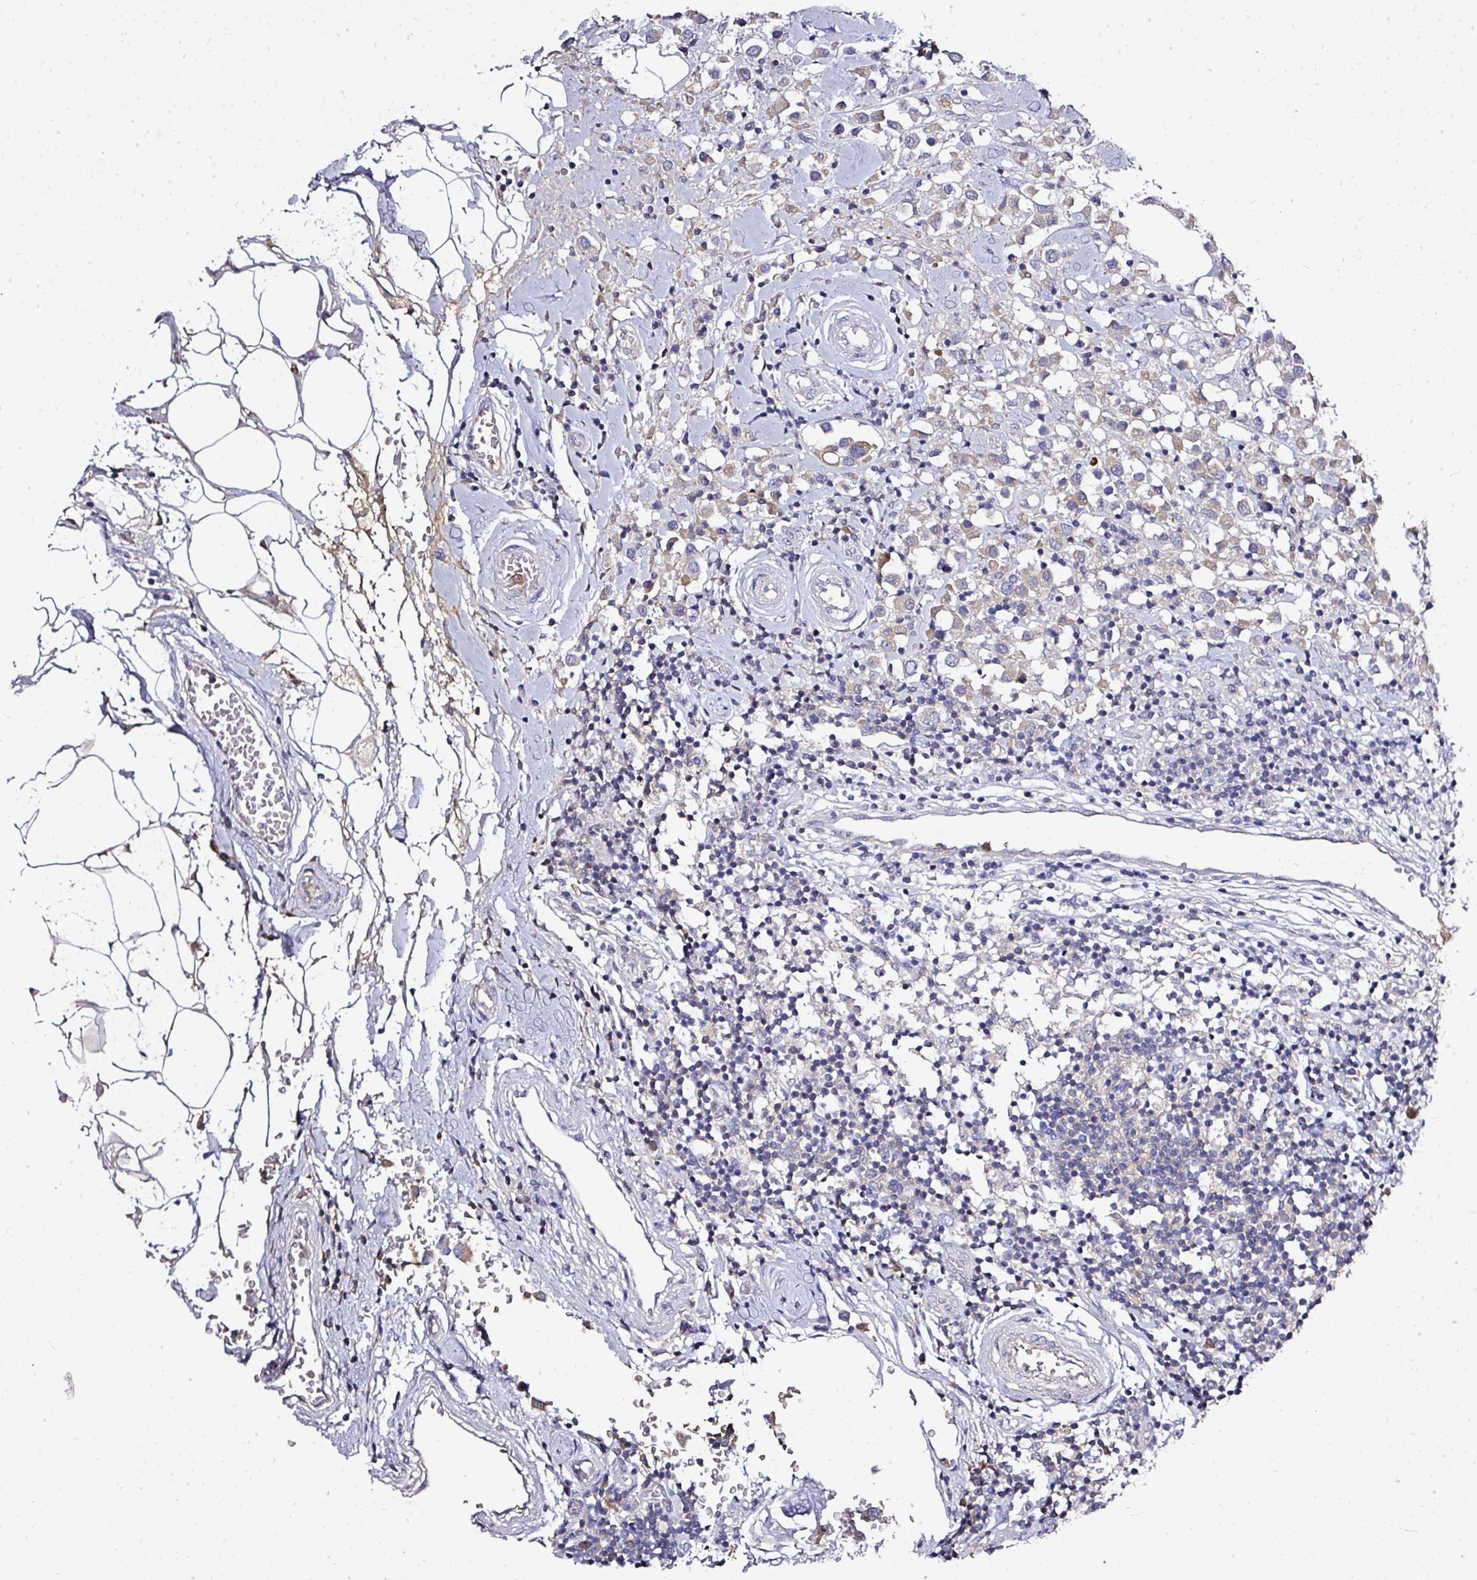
{"staining": {"intensity": "moderate", "quantity": ">75%", "location": "cytoplasmic/membranous"}, "tissue": "breast cancer", "cell_type": "Tumor cells", "image_type": "cancer", "snomed": [{"axis": "morphology", "description": "Duct carcinoma"}, {"axis": "topography", "description": "Breast"}], "caption": "Moderate cytoplasmic/membranous positivity for a protein is appreciated in about >75% of tumor cells of breast cancer (infiltrating ductal carcinoma) using IHC.", "gene": "CAB39L", "patient": {"sex": "female", "age": 61}}